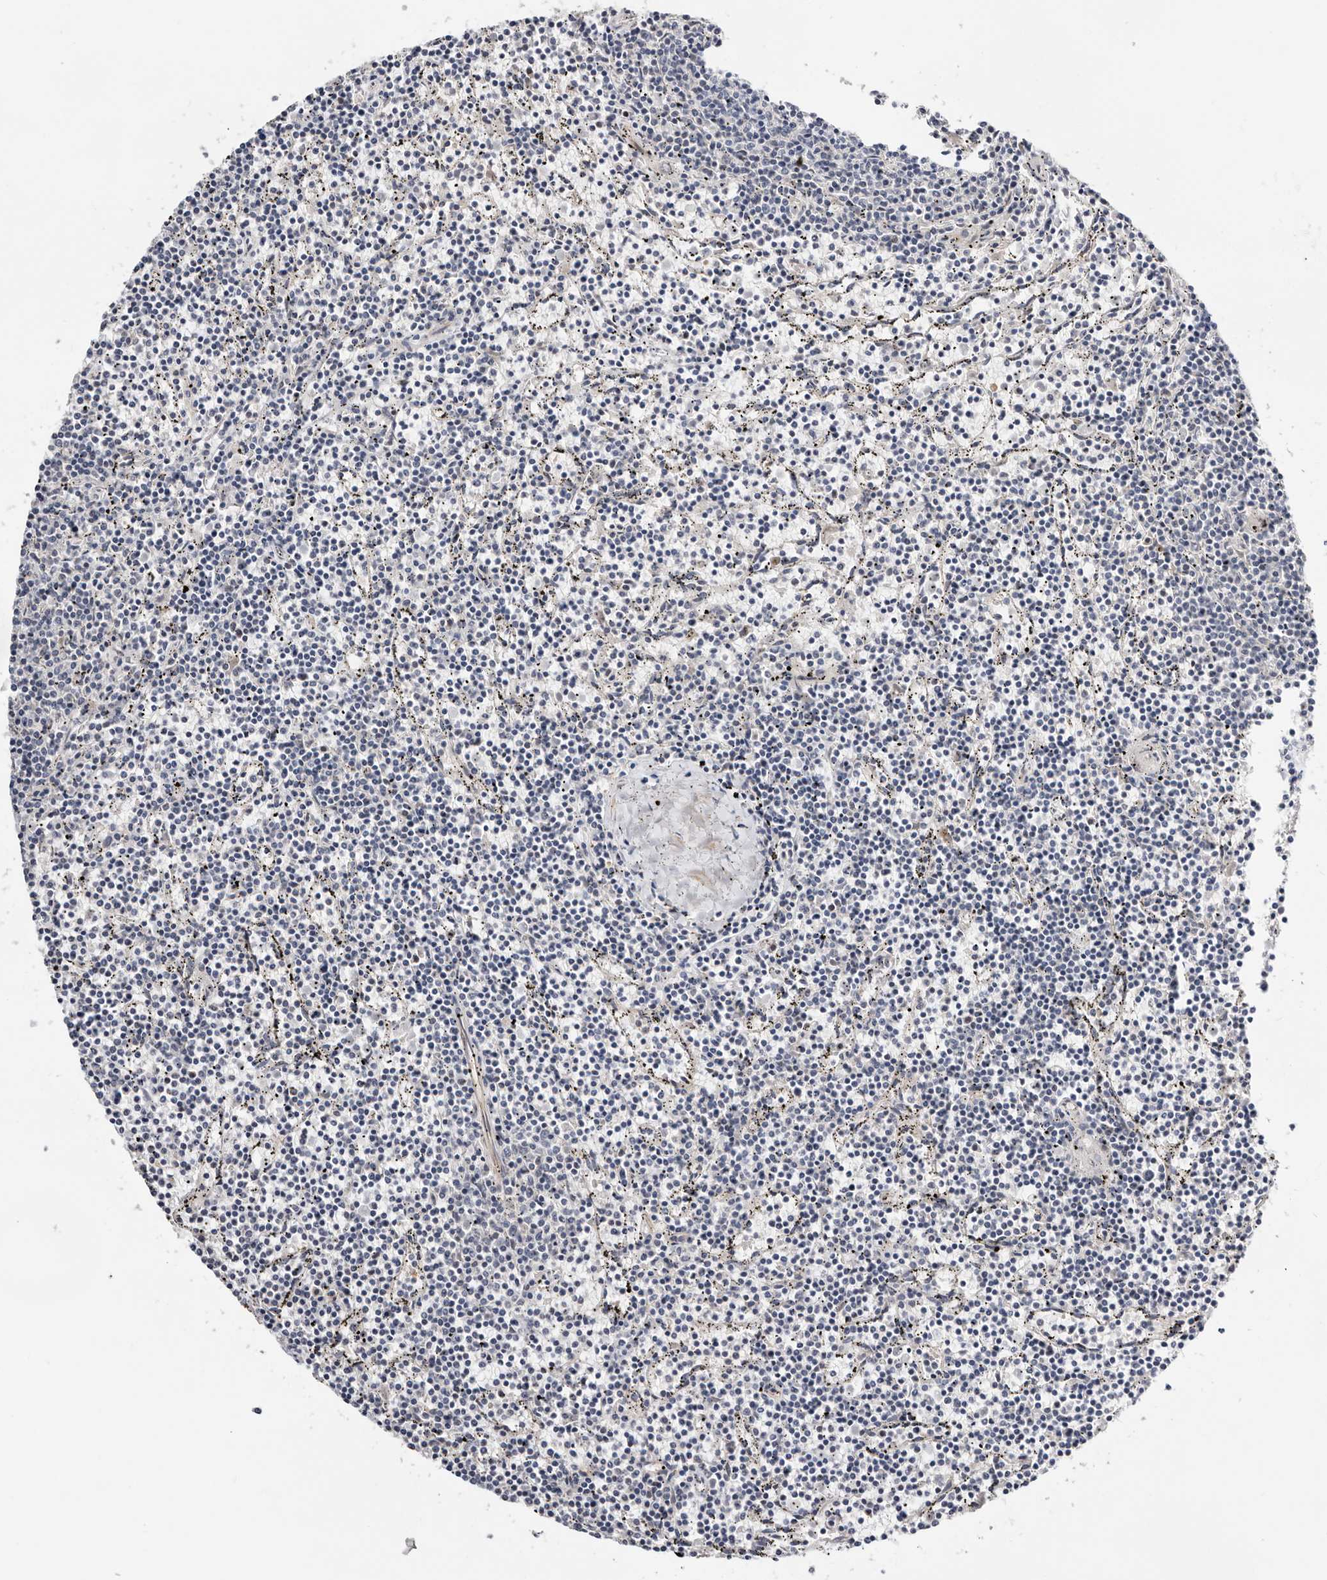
{"staining": {"intensity": "negative", "quantity": "none", "location": "none"}, "tissue": "lymphoma", "cell_type": "Tumor cells", "image_type": "cancer", "snomed": [{"axis": "morphology", "description": "Malignant lymphoma, non-Hodgkin's type, Low grade"}, {"axis": "topography", "description": "Spleen"}], "caption": "Immunohistochemistry (IHC) of lymphoma exhibits no expression in tumor cells.", "gene": "USH1C", "patient": {"sex": "female", "age": 50}}